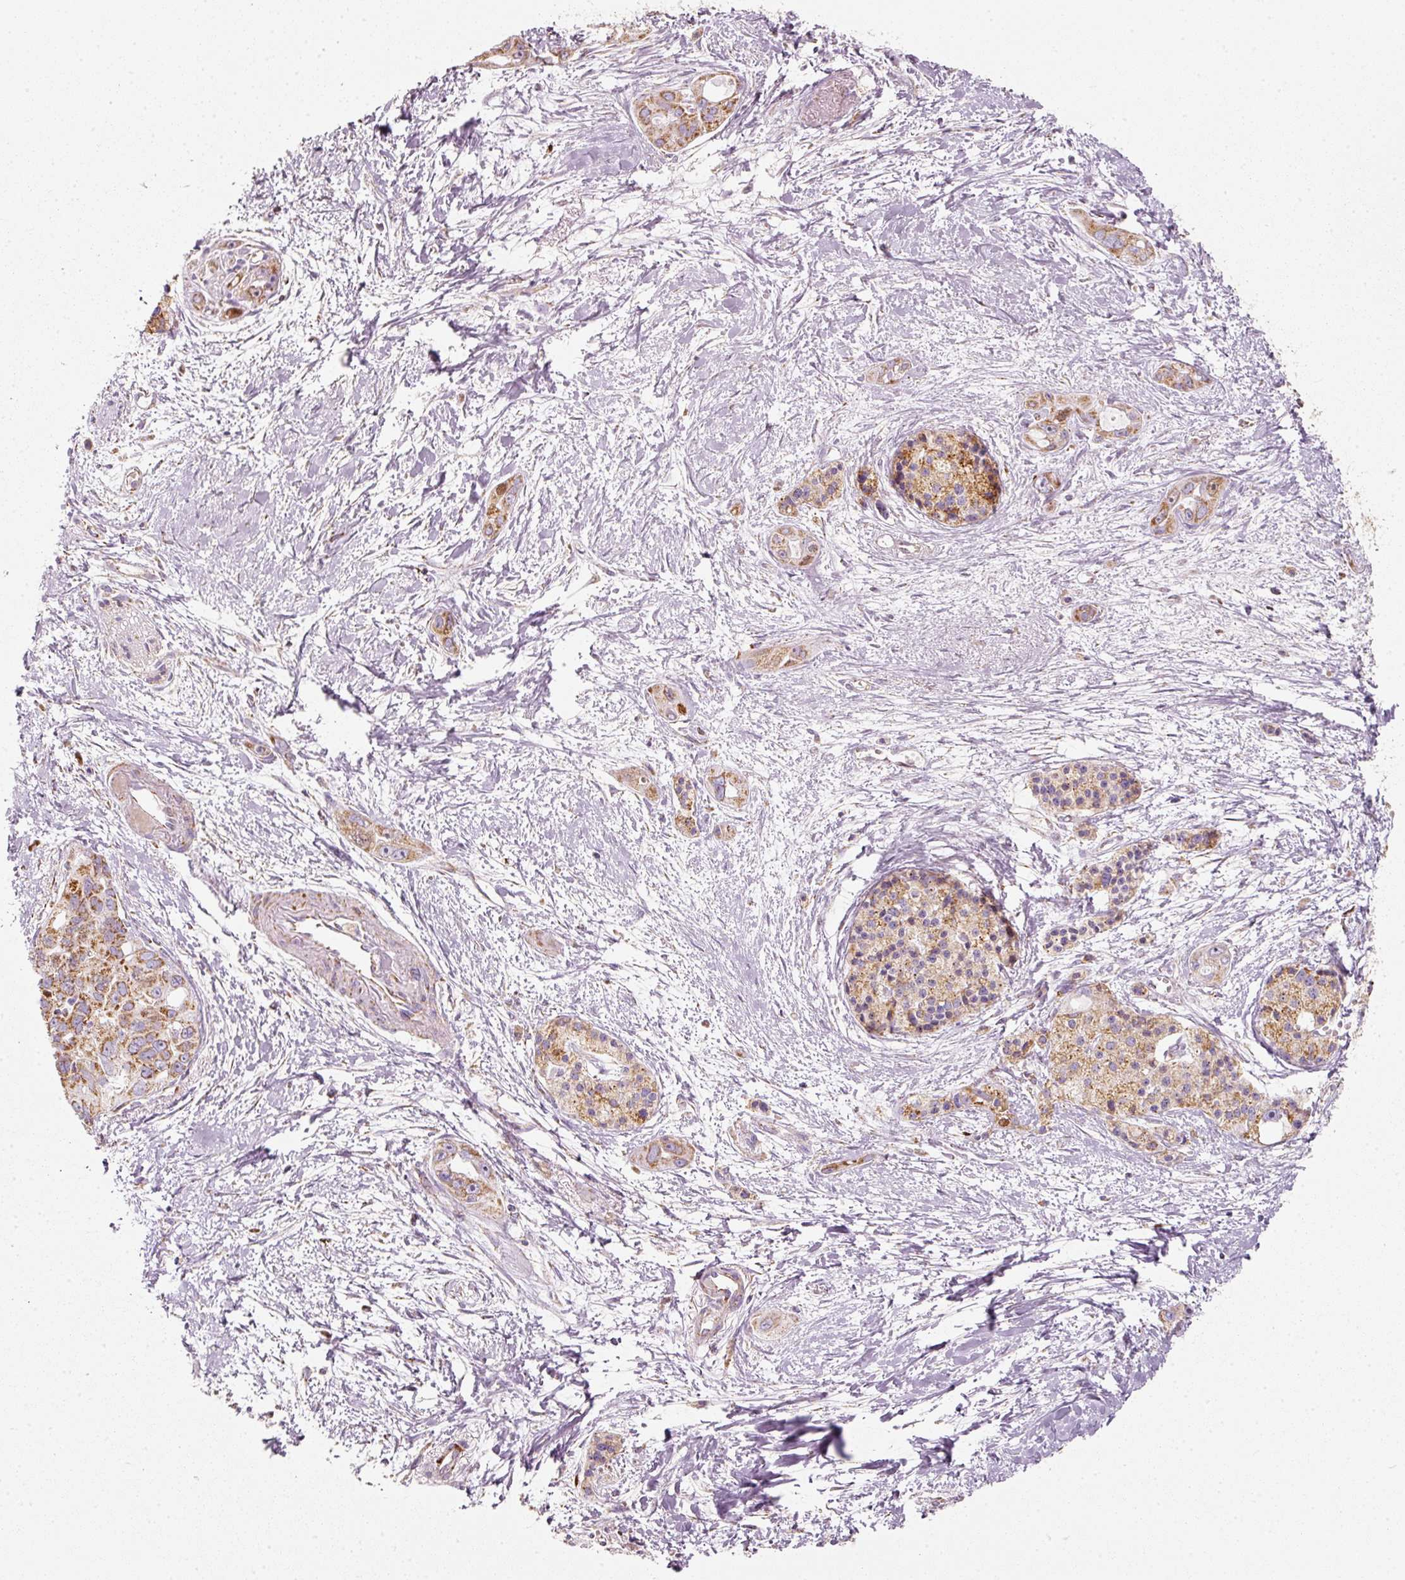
{"staining": {"intensity": "moderate", "quantity": ">75%", "location": "cytoplasmic/membranous"}, "tissue": "pancreatic cancer", "cell_type": "Tumor cells", "image_type": "cancer", "snomed": [{"axis": "morphology", "description": "Adenocarcinoma, NOS"}, {"axis": "topography", "description": "Pancreas"}], "caption": "Protein expression analysis of human pancreatic cancer reveals moderate cytoplasmic/membranous staining in approximately >75% of tumor cells. The staining is performed using DAB (3,3'-diaminobenzidine) brown chromogen to label protein expression. The nuclei are counter-stained blue using hematoxylin.", "gene": "DUT", "patient": {"sex": "female", "age": 50}}